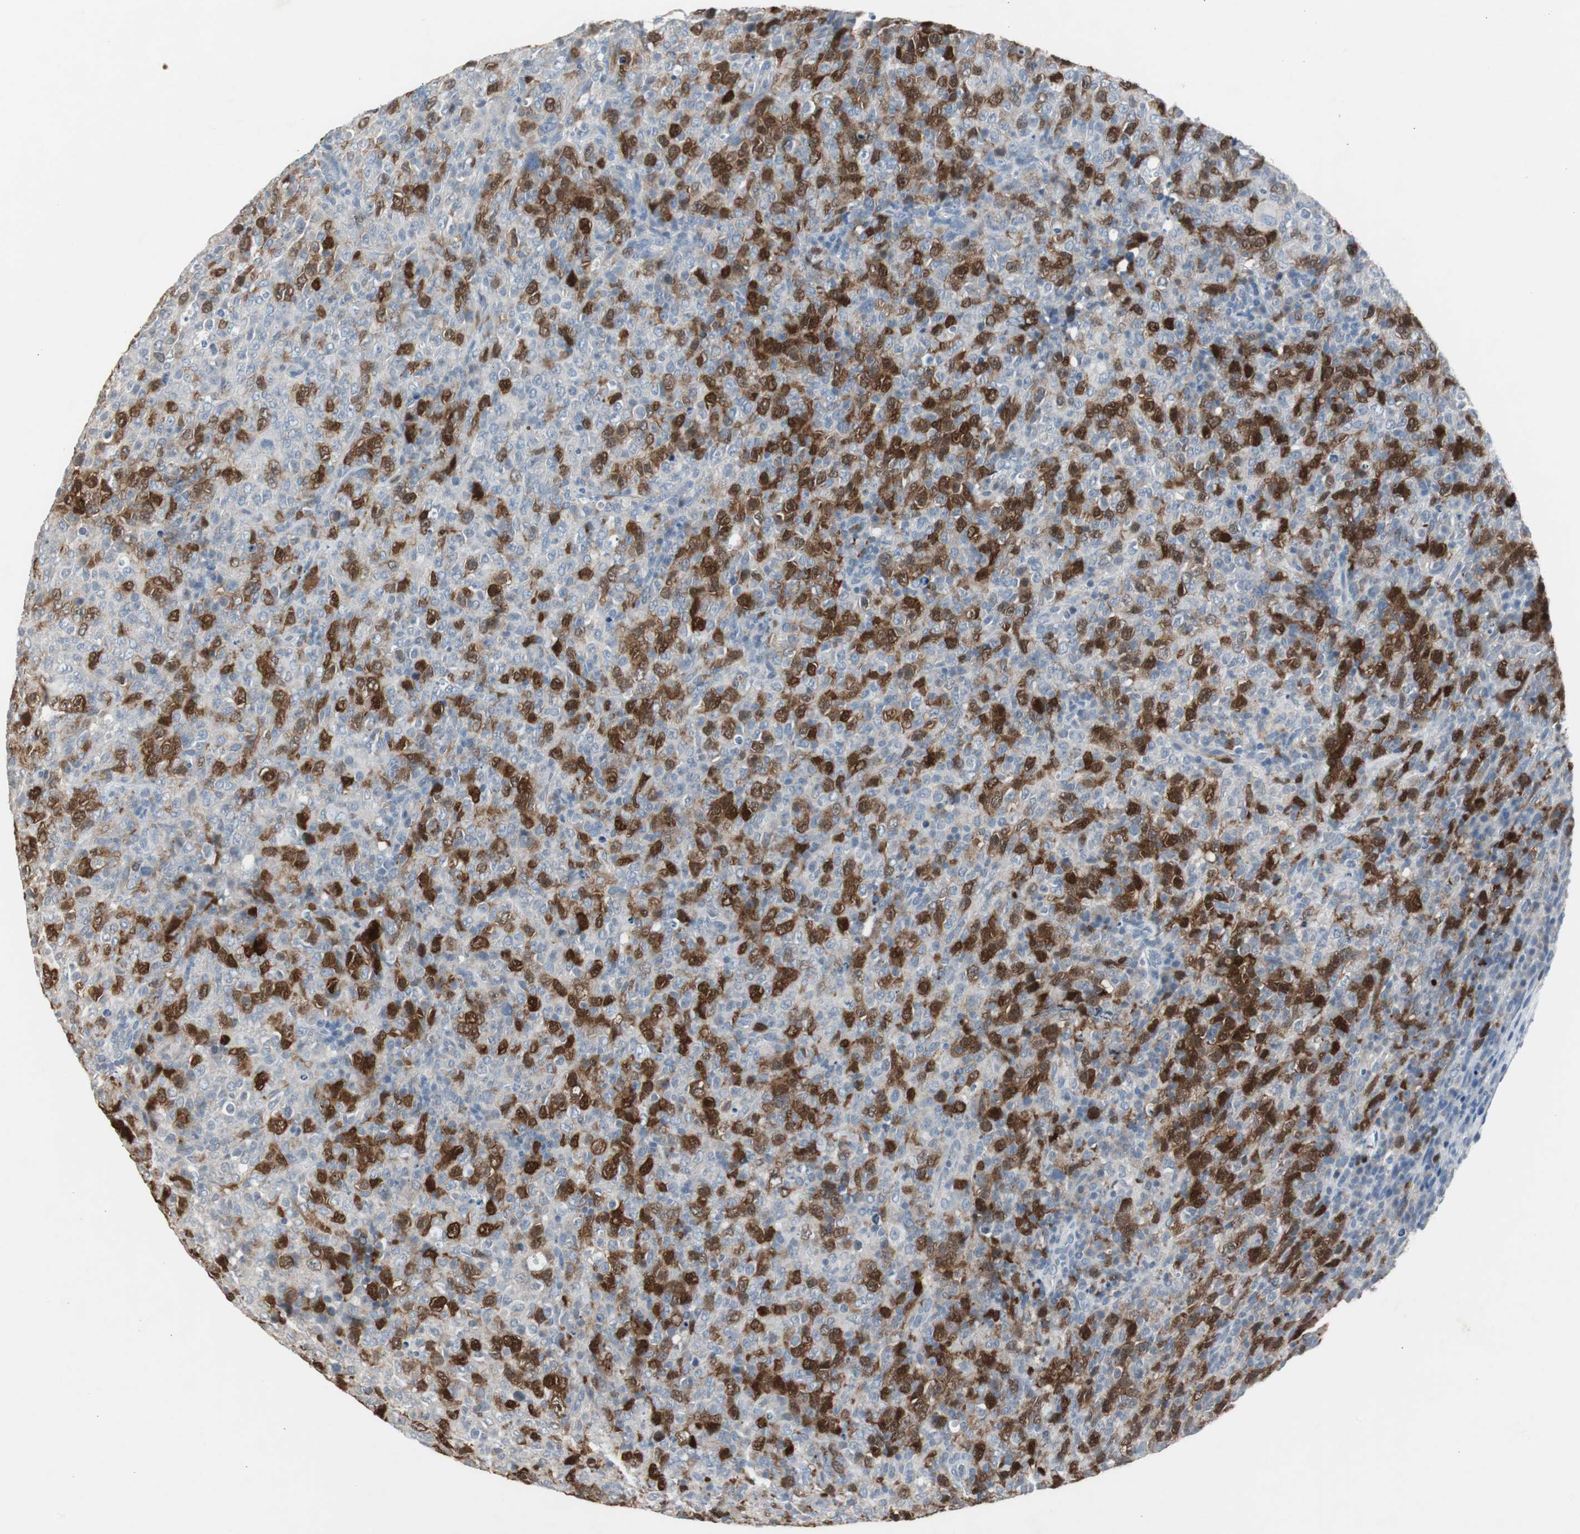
{"staining": {"intensity": "strong", "quantity": "25%-75%", "location": "cytoplasmic/membranous"}, "tissue": "lymphoma", "cell_type": "Tumor cells", "image_type": "cancer", "snomed": [{"axis": "morphology", "description": "Malignant lymphoma, non-Hodgkin's type, High grade"}, {"axis": "topography", "description": "Tonsil"}], "caption": "This histopathology image exhibits lymphoma stained with immunohistochemistry to label a protein in brown. The cytoplasmic/membranous of tumor cells show strong positivity for the protein. Nuclei are counter-stained blue.", "gene": "TK1", "patient": {"sex": "female", "age": 36}}